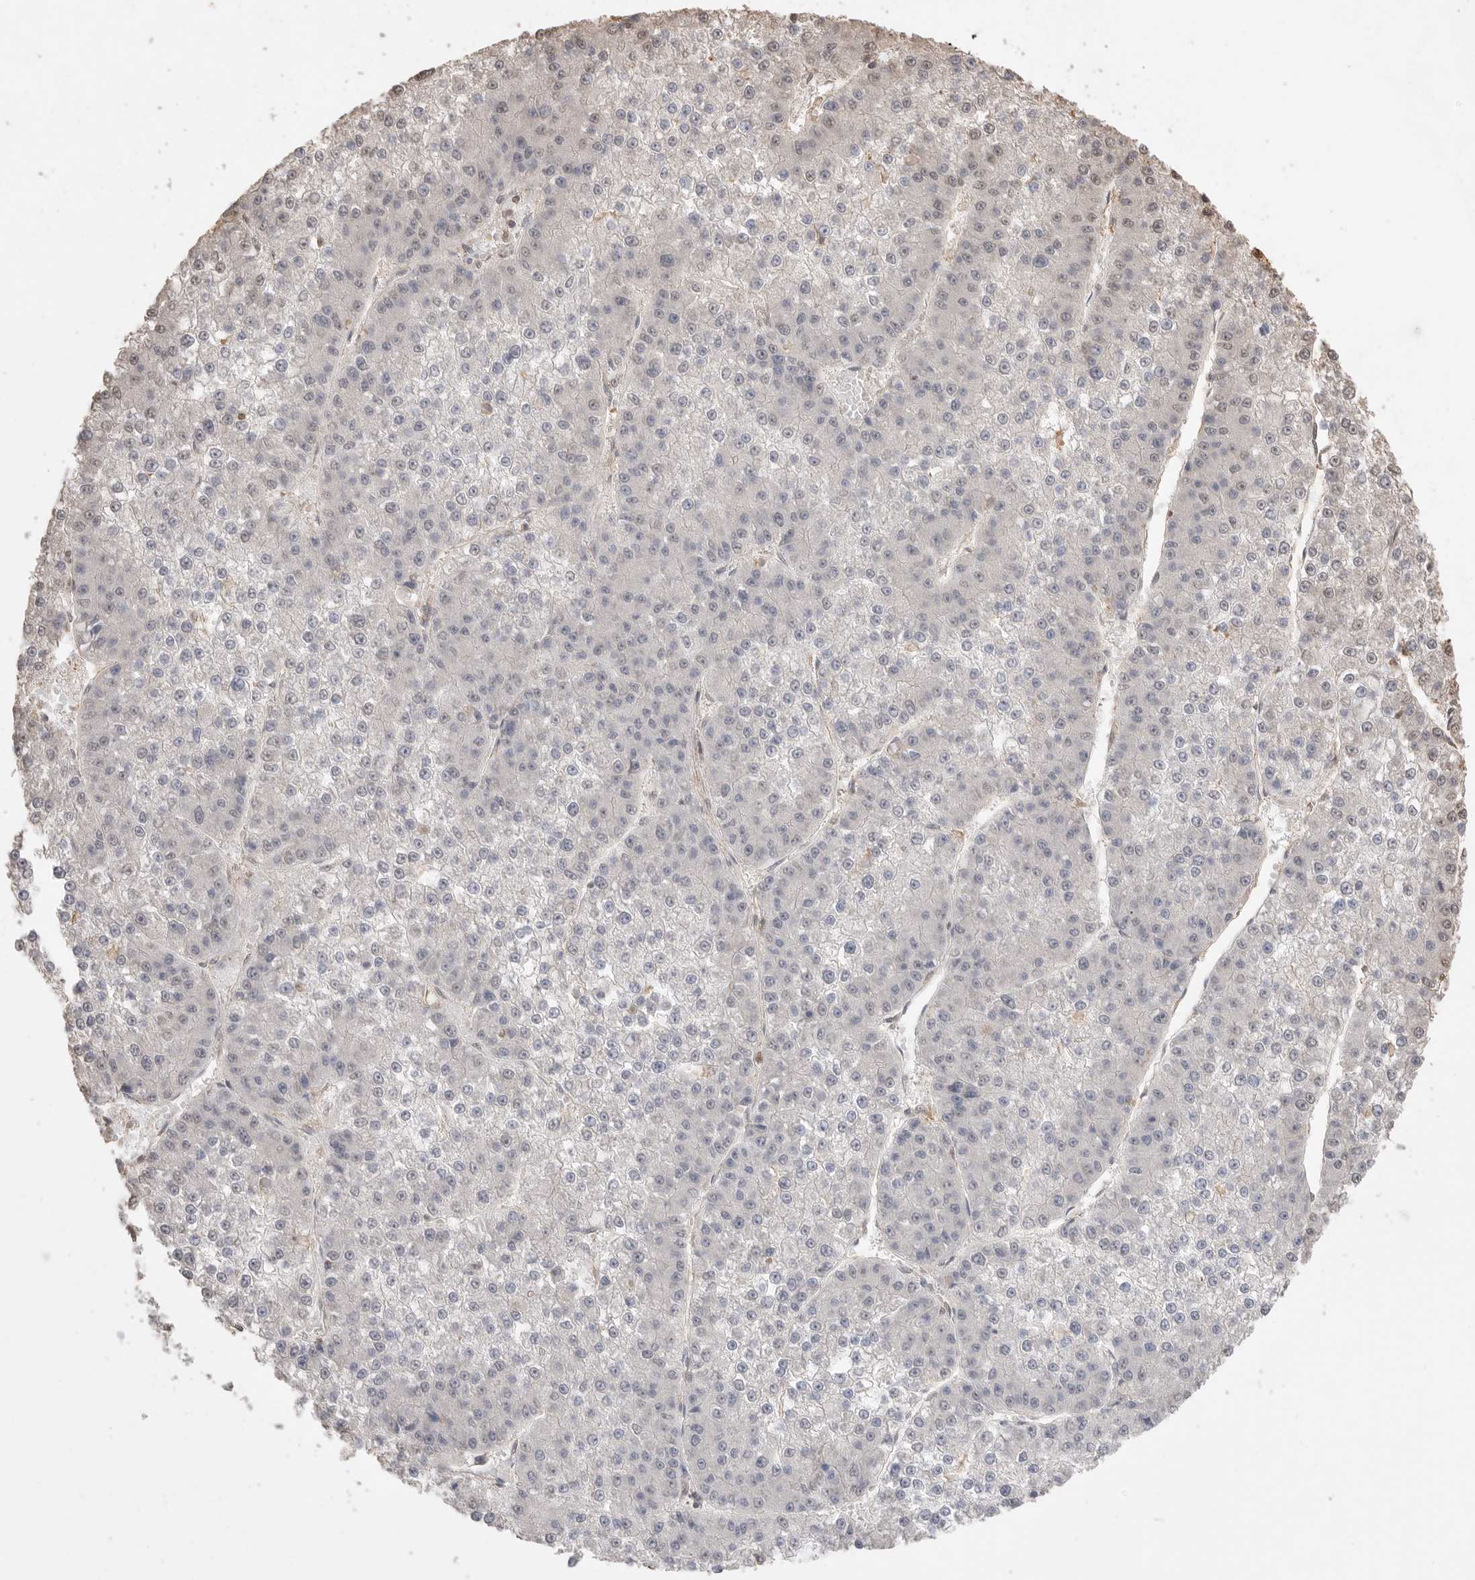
{"staining": {"intensity": "negative", "quantity": "none", "location": "none"}, "tissue": "liver cancer", "cell_type": "Tumor cells", "image_type": "cancer", "snomed": [{"axis": "morphology", "description": "Carcinoma, Hepatocellular, NOS"}, {"axis": "topography", "description": "Liver"}], "caption": "Immunohistochemistry (IHC) of liver hepatocellular carcinoma displays no expression in tumor cells.", "gene": "MAP2K1", "patient": {"sex": "female", "age": 73}}